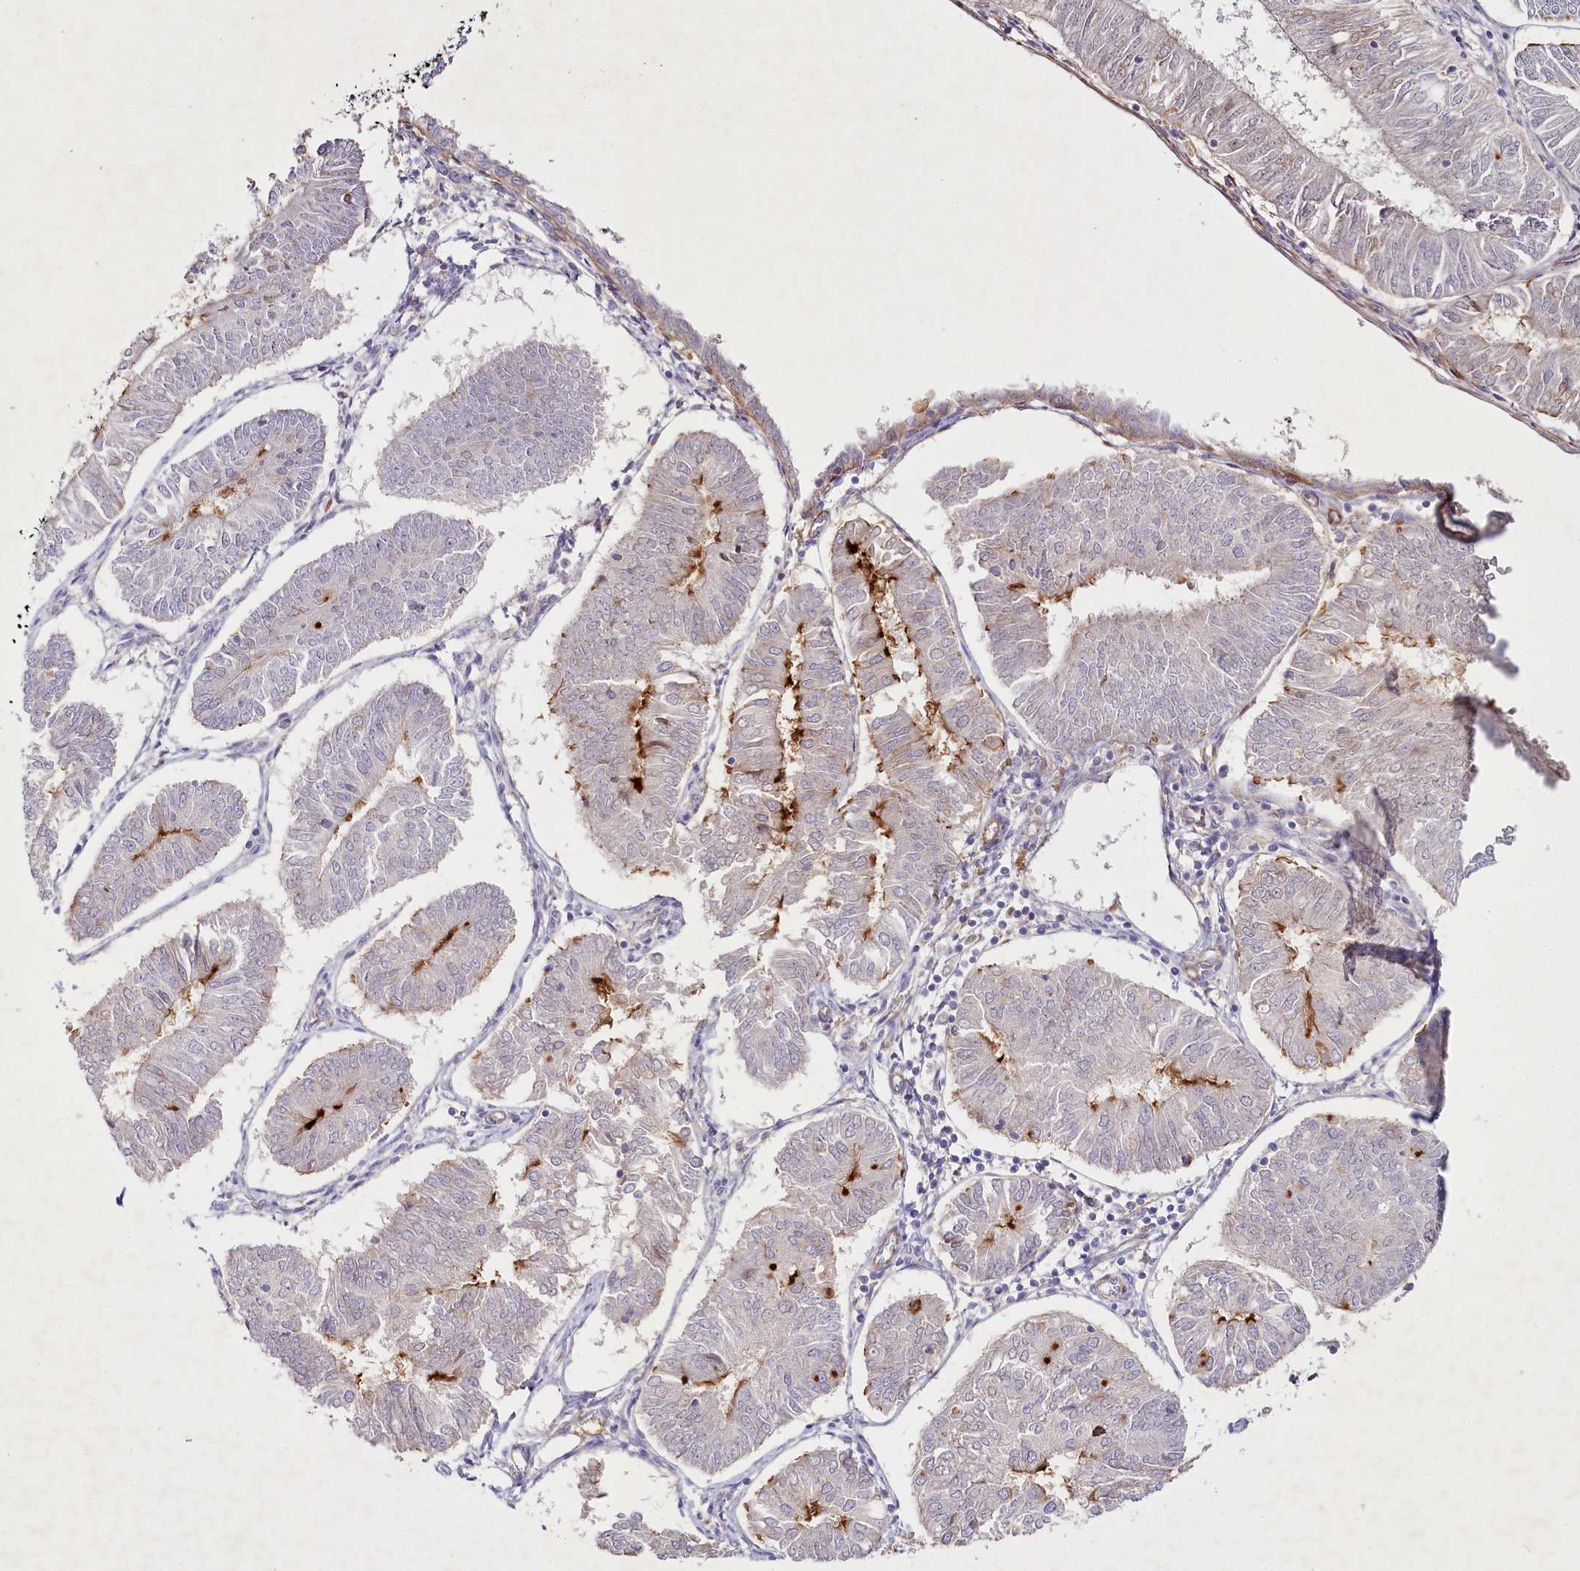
{"staining": {"intensity": "moderate", "quantity": "<25%", "location": "cytoplasmic/membranous"}, "tissue": "endometrial cancer", "cell_type": "Tumor cells", "image_type": "cancer", "snomed": [{"axis": "morphology", "description": "Adenocarcinoma, NOS"}, {"axis": "topography", "description": "Endometrium"}], "caption": "Tumor cells exhibit low levels of moderate cytoplasmic/membranous positivity in about <25% of cells in human endometrial cancer (adenocarcinoma).", "gene": "ALDH3B1", "patient": {"sex": "female", "age": 58}}